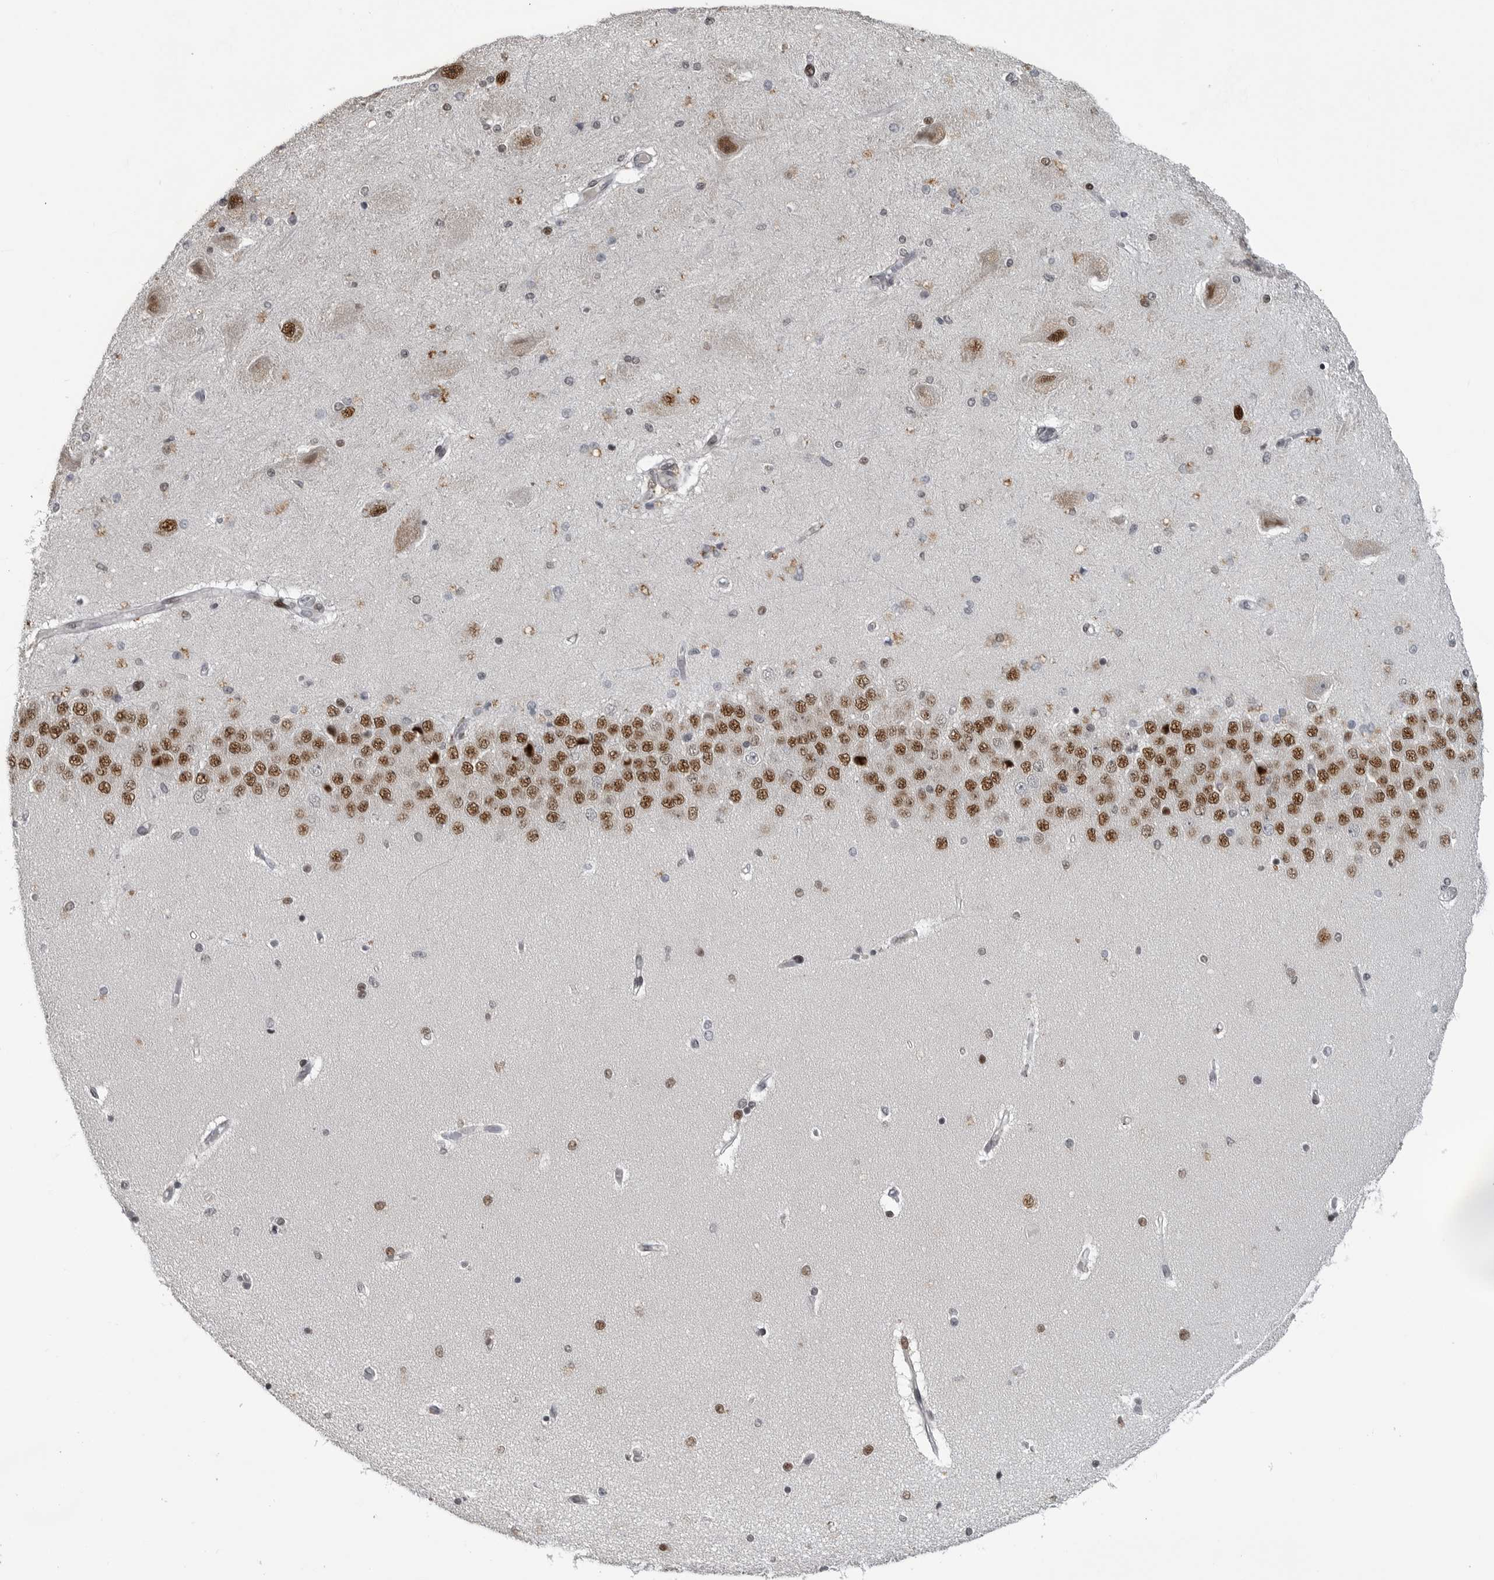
{"staining": {"intensity": "moderate", "quantity": "<25%", "location": "nuclear"}, "tissue": "hippocampus", "cell_type": "Glial cells", "image_type": "normal", "snomed": [{"axis": "morphology", "description": "Normal tissue, NOS"}, {"axis": "topography", "description": "Hippocampus"}], "caption": "Immunohistochemical staining of benign hippocampus demonstrates moderate nuclear protein expression in approximately <25% of glial cells.", "gene": "C8orf58", "patient": {"sex": "female", "age": 54}}